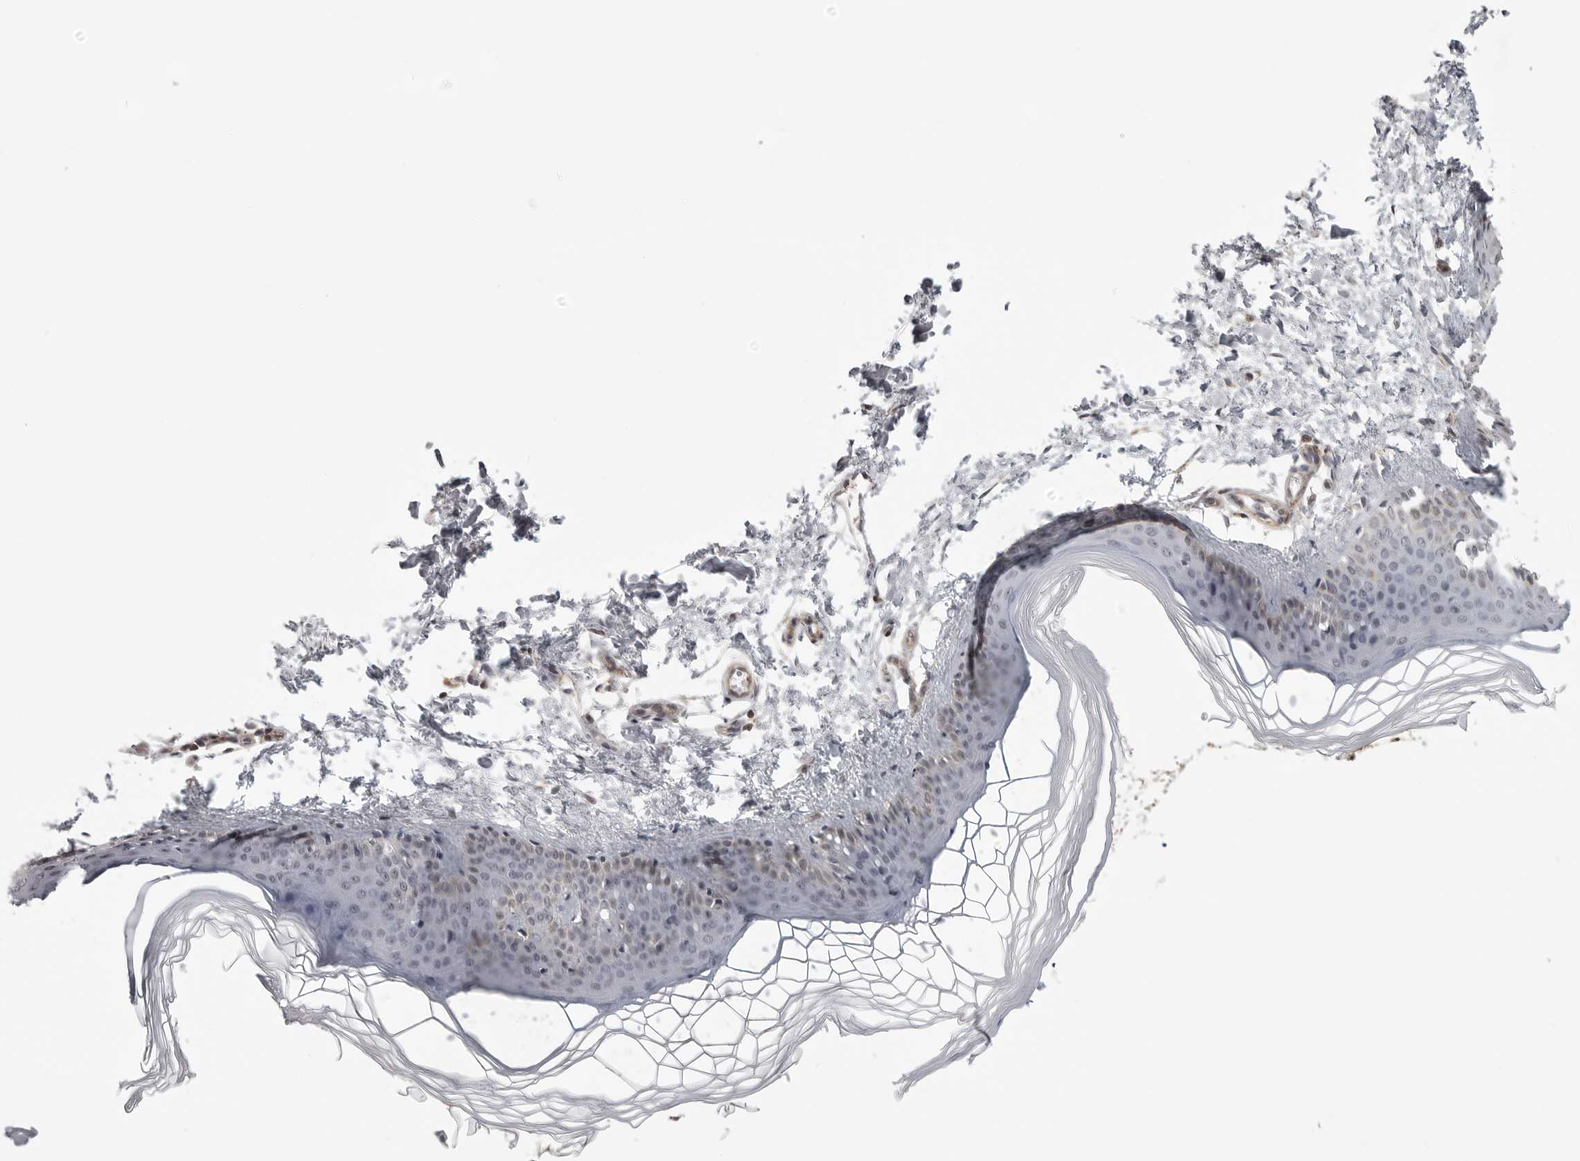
{"staining": {"intensity": "negative", "quantity": "none", "location": "none"}, "tissue": "skin", "cell_type": "Fibroblasts", "image_type": "normal", "snomed": [{"axis": "morphology", "description": "Normal tissue, NOS"}, {"axis": "topography", "description": "Skin"}], "caption": "This is an immunohistochemistry (IHC) micrograph of benign human skin. There is no staining in fibroblasts.", "gene": "TUT4", "patient": {"sex": "female", "age": 27}}